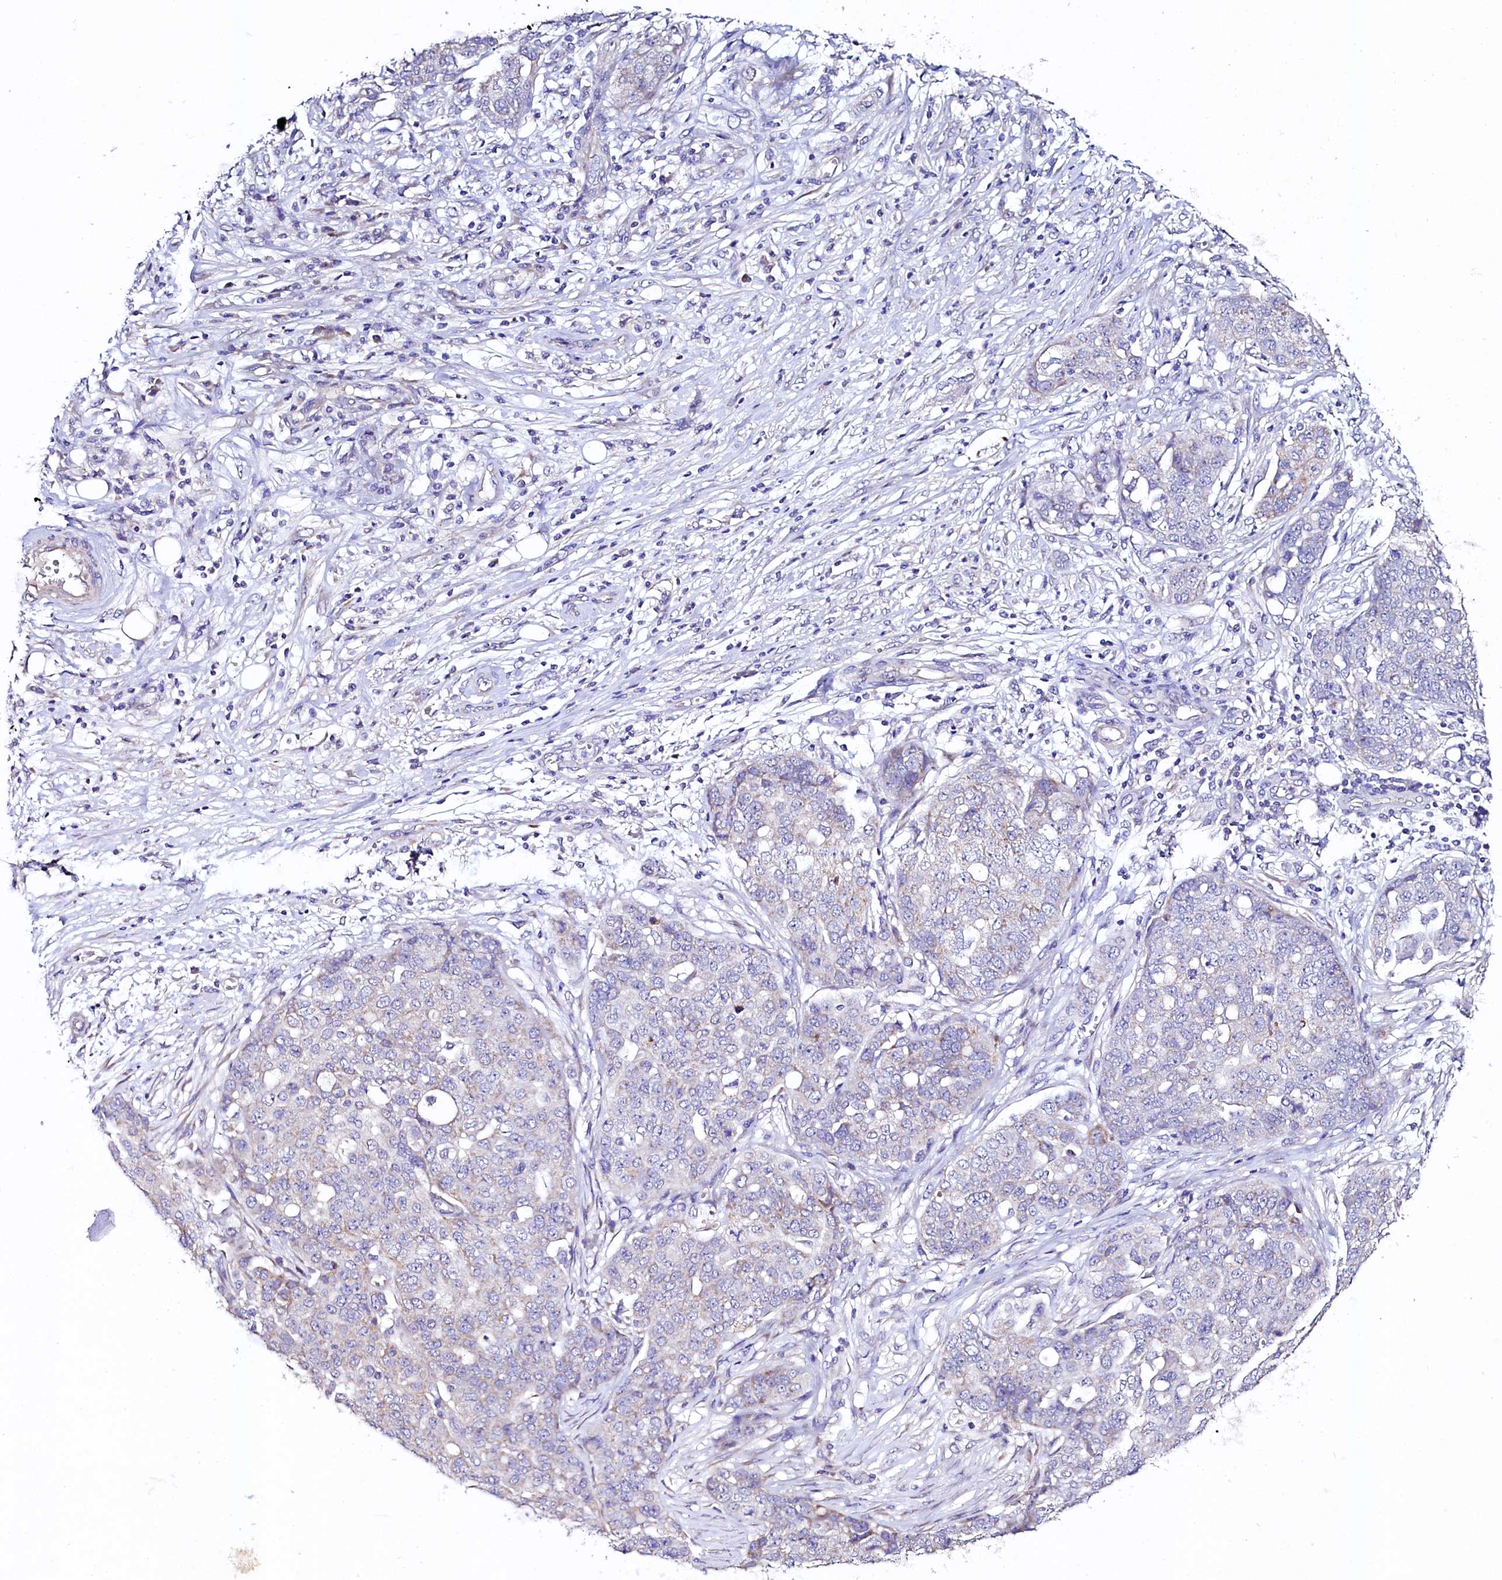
{"staining": {"intensity": "negative", "quantity": "none", "location": "none"}, "tissue": "ovarian cancer", "cell_type": "Tumor cells", "image_type": "cancer", "snomed": [{"axis": "morphology", "description": "Cystadenocarcinoma, serous, NOS"}, {"axis": "topography", "description": "Soft tissue"}, {"axis": "topography", "description": "Ovary"}], "caption": "The photomicrograph exhibits no significant positivity in tumor cells of serous cystadenocarcinoma (ovarian).", "gene": "FXYD6", "patient": {"sex": "female", "age": 57}}